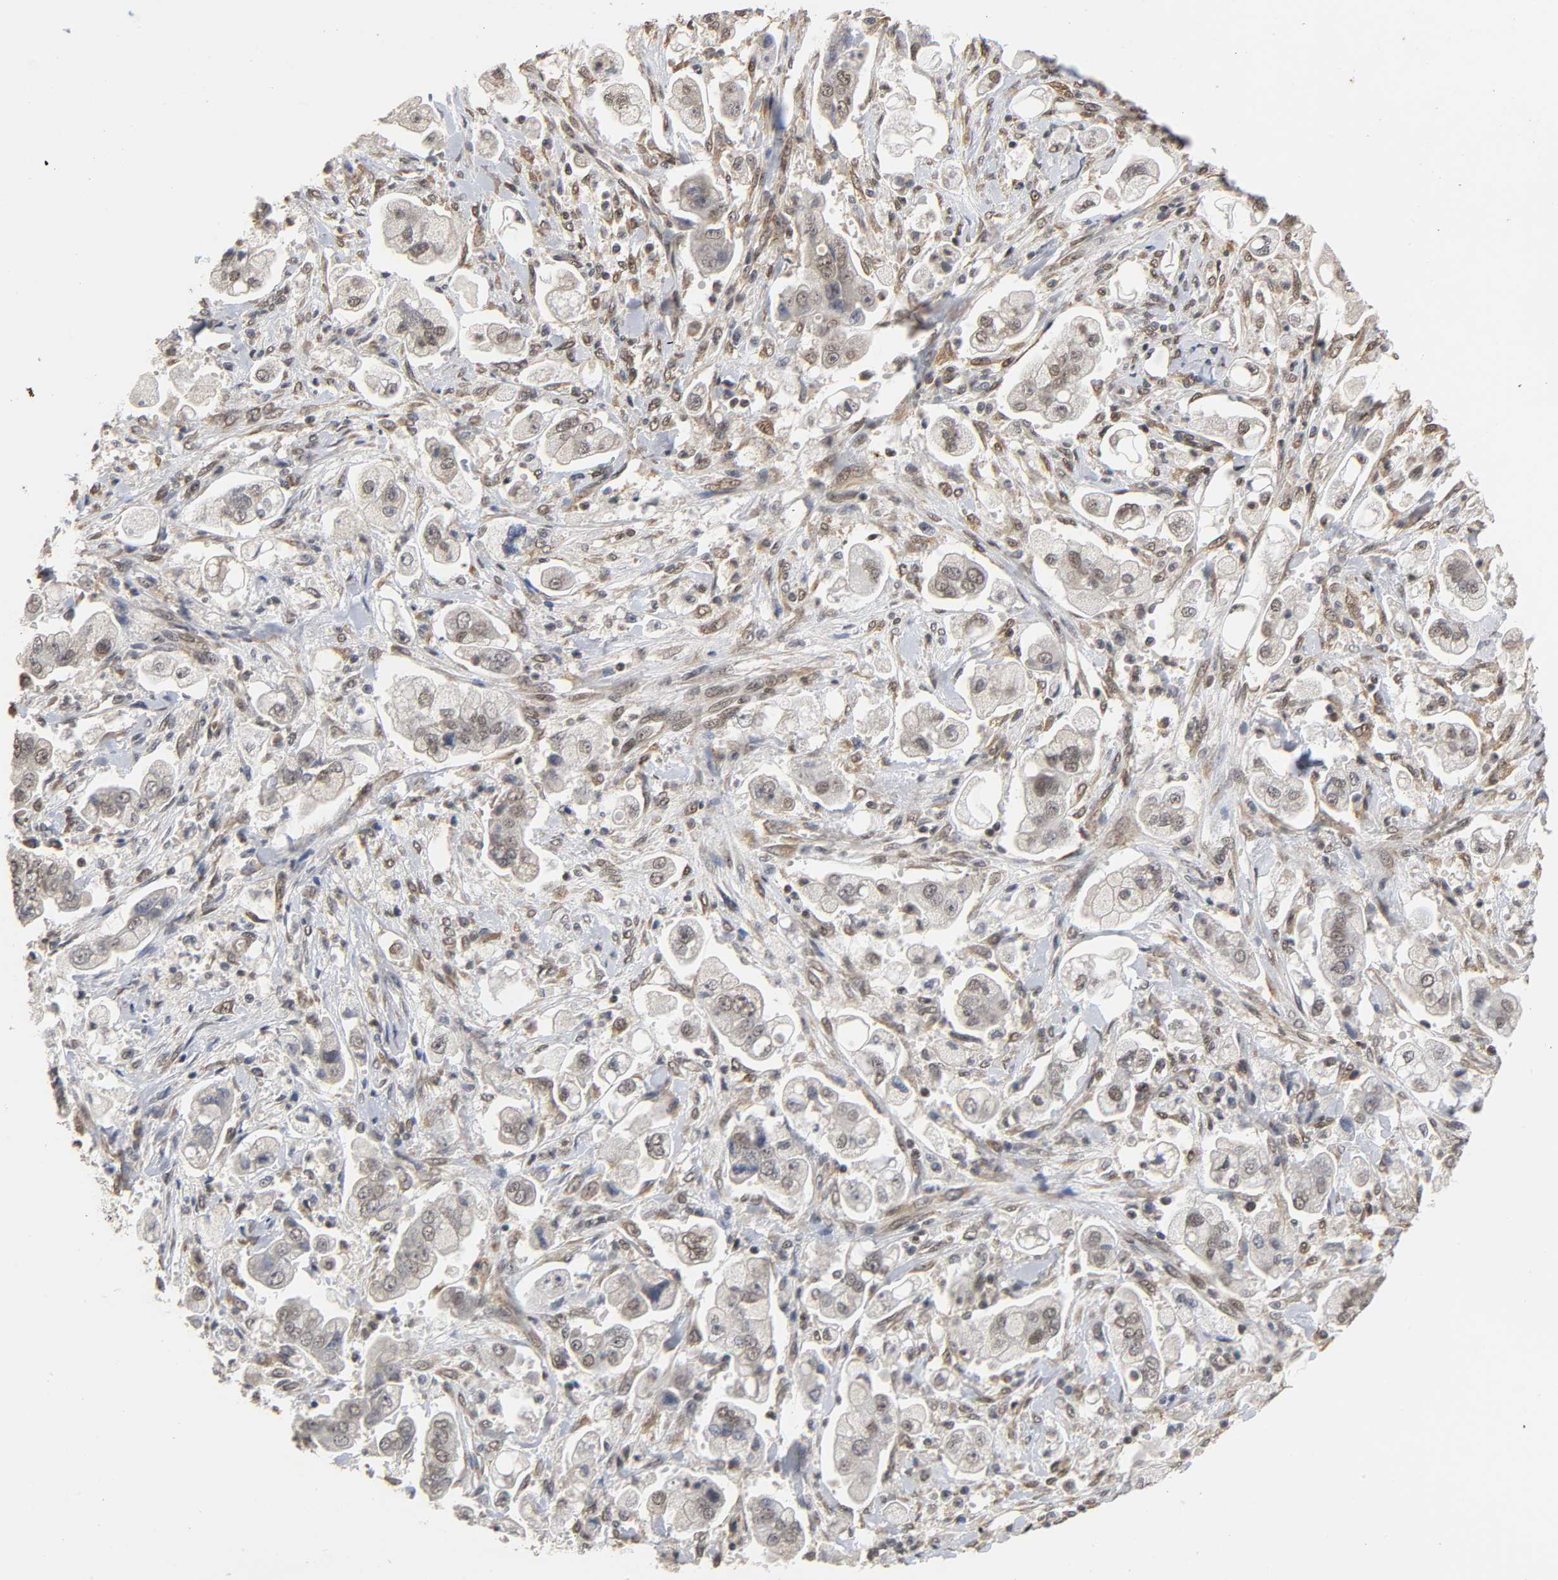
{"staining": {"intensity": "moderate", "quantity": "25%-75%", "location": "cytoplasmic/membranous,nuclear"}, "tissue": "stomach cancer", "cell_type": "Tumor cells", "image_type": "cancer", "snomed": [{"axis": "morphology", "description": "Adenocarcinoma, NOS"}, {"axis": "topography", "description": "Stomach"}], "caption": "Protein expression analysis of adenocarcinoma (stomach) shows moderate cytoplasmic/membranous and nuclear staining in about 25%-75% of tumor cells.", "gene": "ZNF384", "patient": {"sex": "male", "age": 62}}